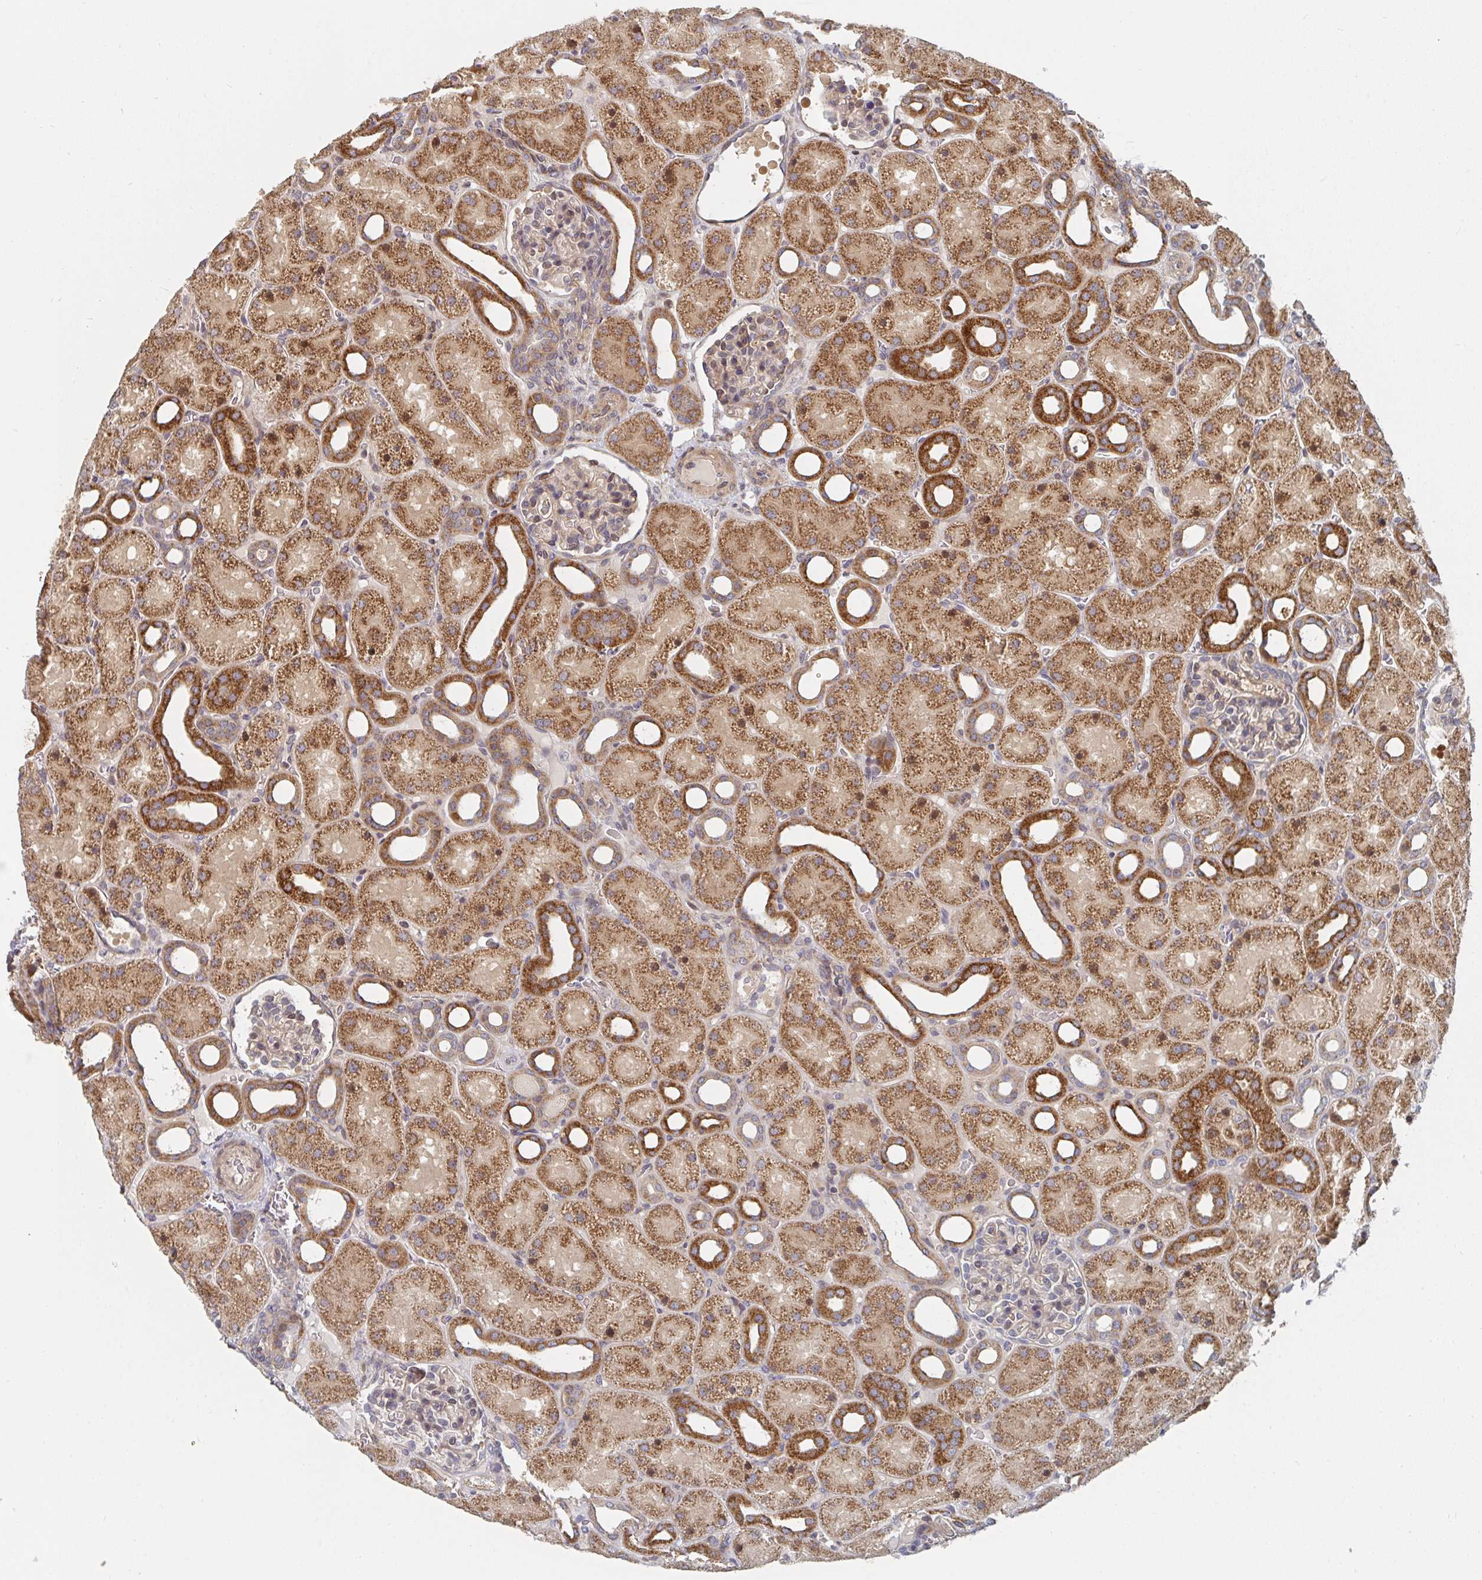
{"staining": {"intensity": "weak", "quantity": "25%-75%", "location": "cytoplasmic/membranous"}, "tissue": "kidney", "cell_type": "Cells in glomeruli", "image_type": "normal", "snomed": [{"axis": "morphology", "description": "Normal tissue, NOS"}, {"axis": "topography", "description": "Kidney"}], "caption": "DAB (3,3'-diaminobenzidine) immunohistochemical staining of normal kidney displays weak cytoplasmic/membranous protein positivity in about 25%-75% of cells in glomeruli.", "gene": "PTEN", "patient": {"sex": "male", "age": 2}}